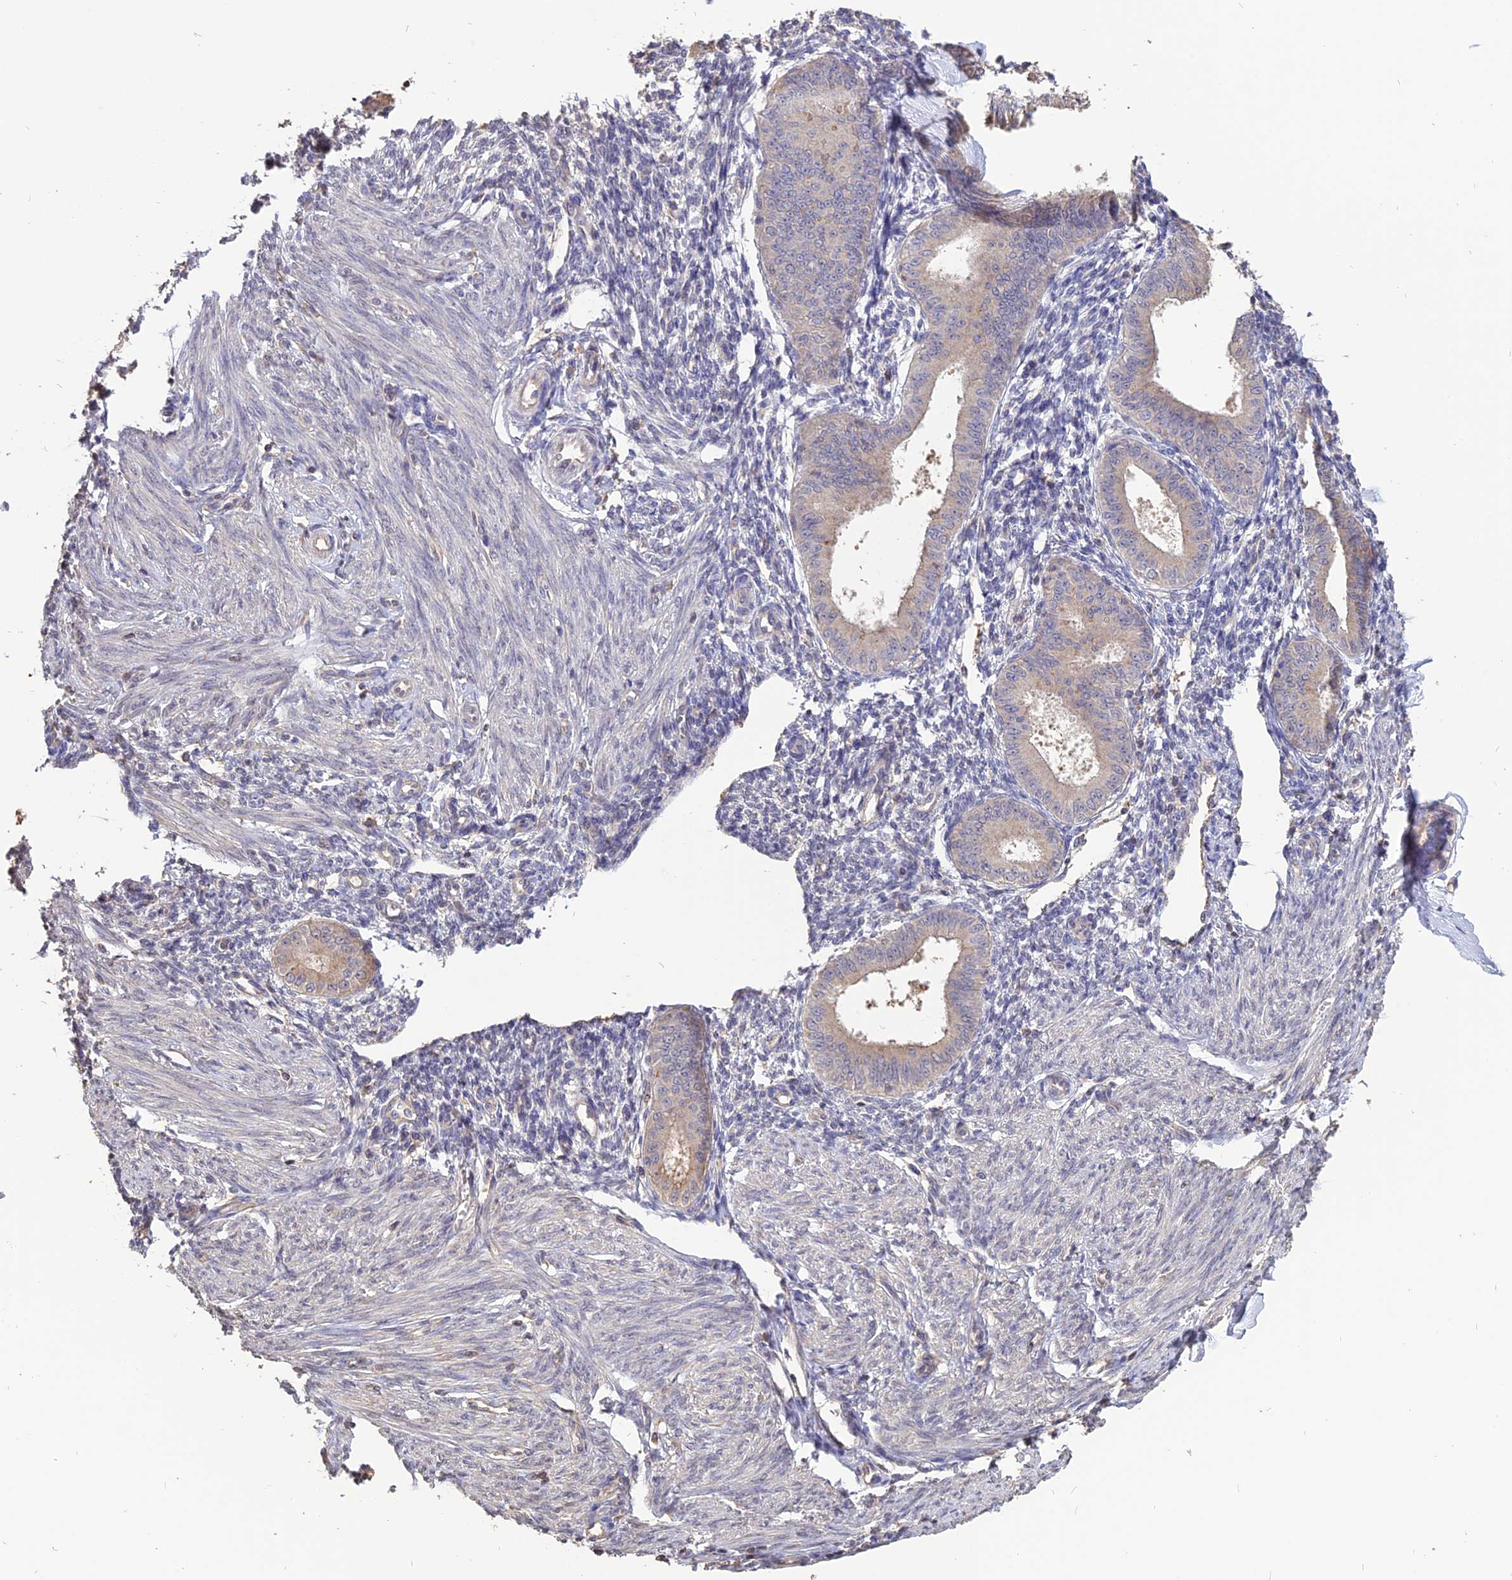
{"staining": {"intensity": "negative", "quantity": "none", "location": "none"}, "tissue": "endometrium", "cell_type": "Cells in endometrial stroma", "image_type": "normal", "snomed": [{"axis": "morphology", "description": "Normal tissue, NOS"}, {"axis": "topography", "description": "Uterus"}, {"axis": "topography", "description": "Endometrium"}], "caption": "Cells in endometrial stroma are negative for brown protein staining in benign endometrium. (Stains: DAB (3,3'-diaminobenzidine) immunohistochemistry (IHC) with hematoxylin counter stain, Microscopy: brightfield microscopy at high magnification).", "gene": "CARMIL2", "patient": {"sex": "female", "age": 48}}